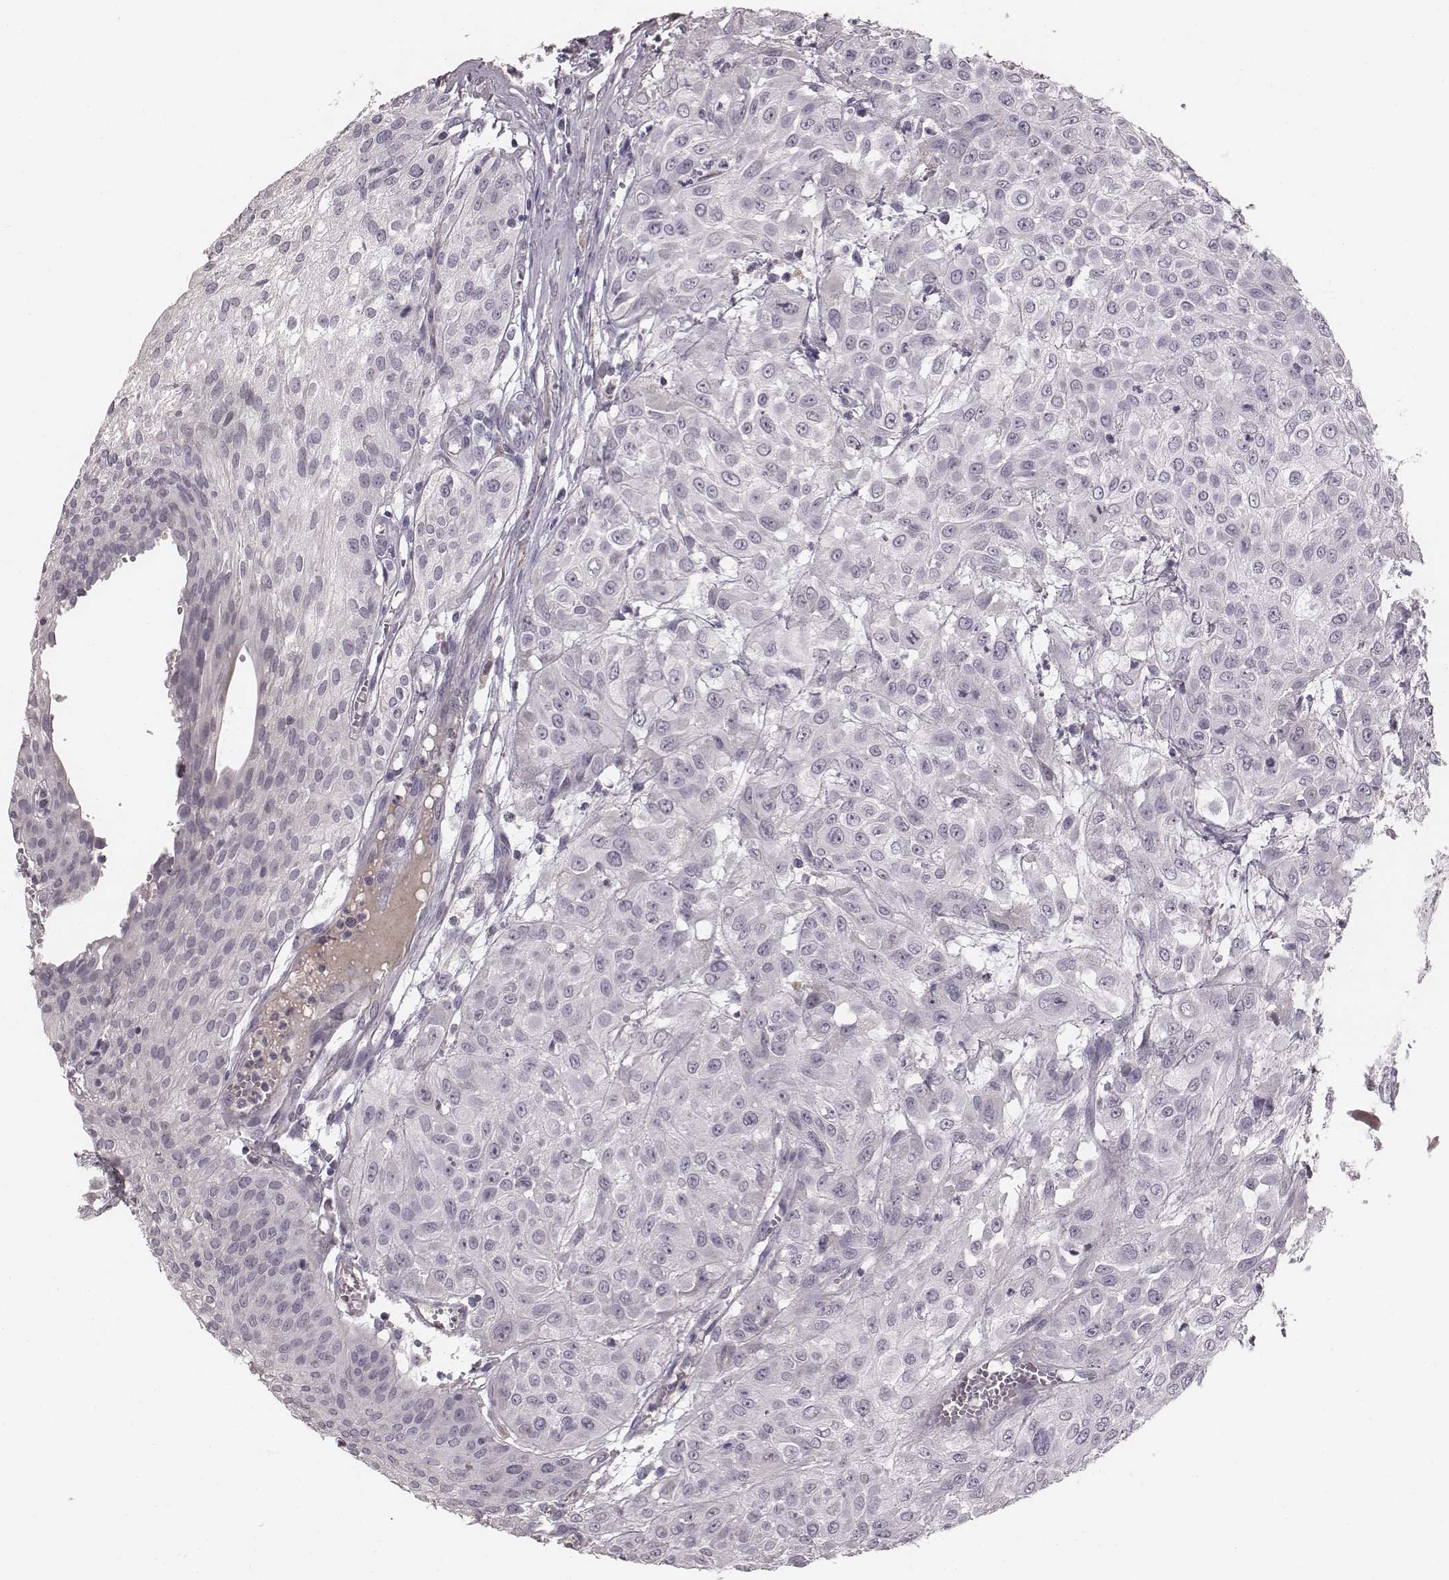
{"staining": {"intensity": "negative", "quantity": "none", "location": "none"}, "tissue": "urothelial cancer", "cell_type": "Tumor cells", "image_type": "cancer", "snomed": [{"axis": "morphology", "description": "Urothelial carcinoma, High grade"}, {"axis": "topography", "description": "Urinary bladder"}], "caption": "Tumor cells are negative for brown protein staining in urothelial cancer.", "gene": "CFTR", "patient": {"sex": "male", "age": 57}}